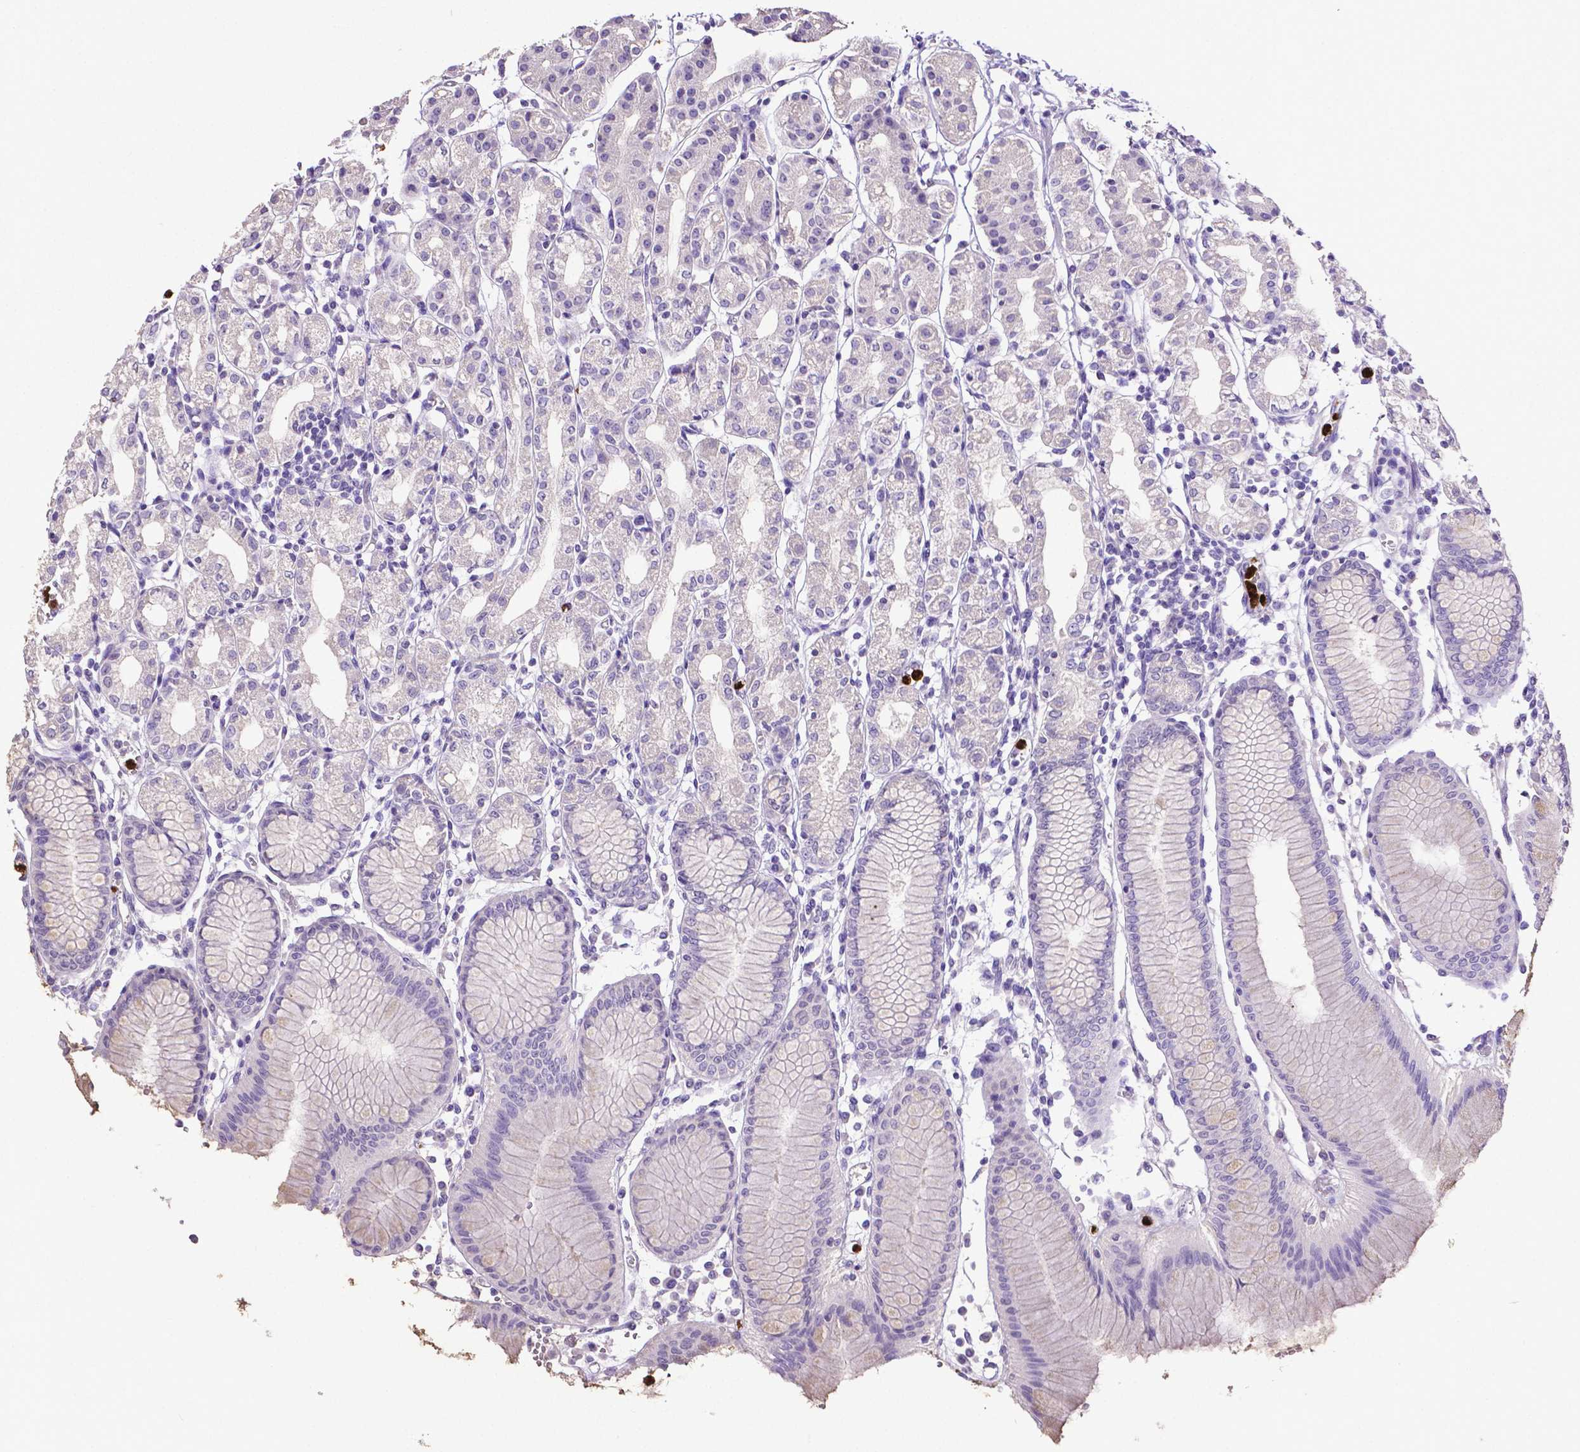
{"staining": {"intensity": "negative", "quantity": "none", "location": "none"}, "tissue": "stomach", "cell_type": "Glandular cells", "image_type": "normal", "snomed": [{"axis": "morphology", "description": "Normal tissue, NOS"}, {"axis": "topography", "description": "Skeletal muscle"}, {"axis": "topography", "description": "Stomach"}], "caption": "A high-resolution image shows immunohistochemistry (IHC) staining of benign stomach, which shows no significant positivity in glandular cells.", "gene": "MMP9", "patient": {"sex": "female", "age": 57}}